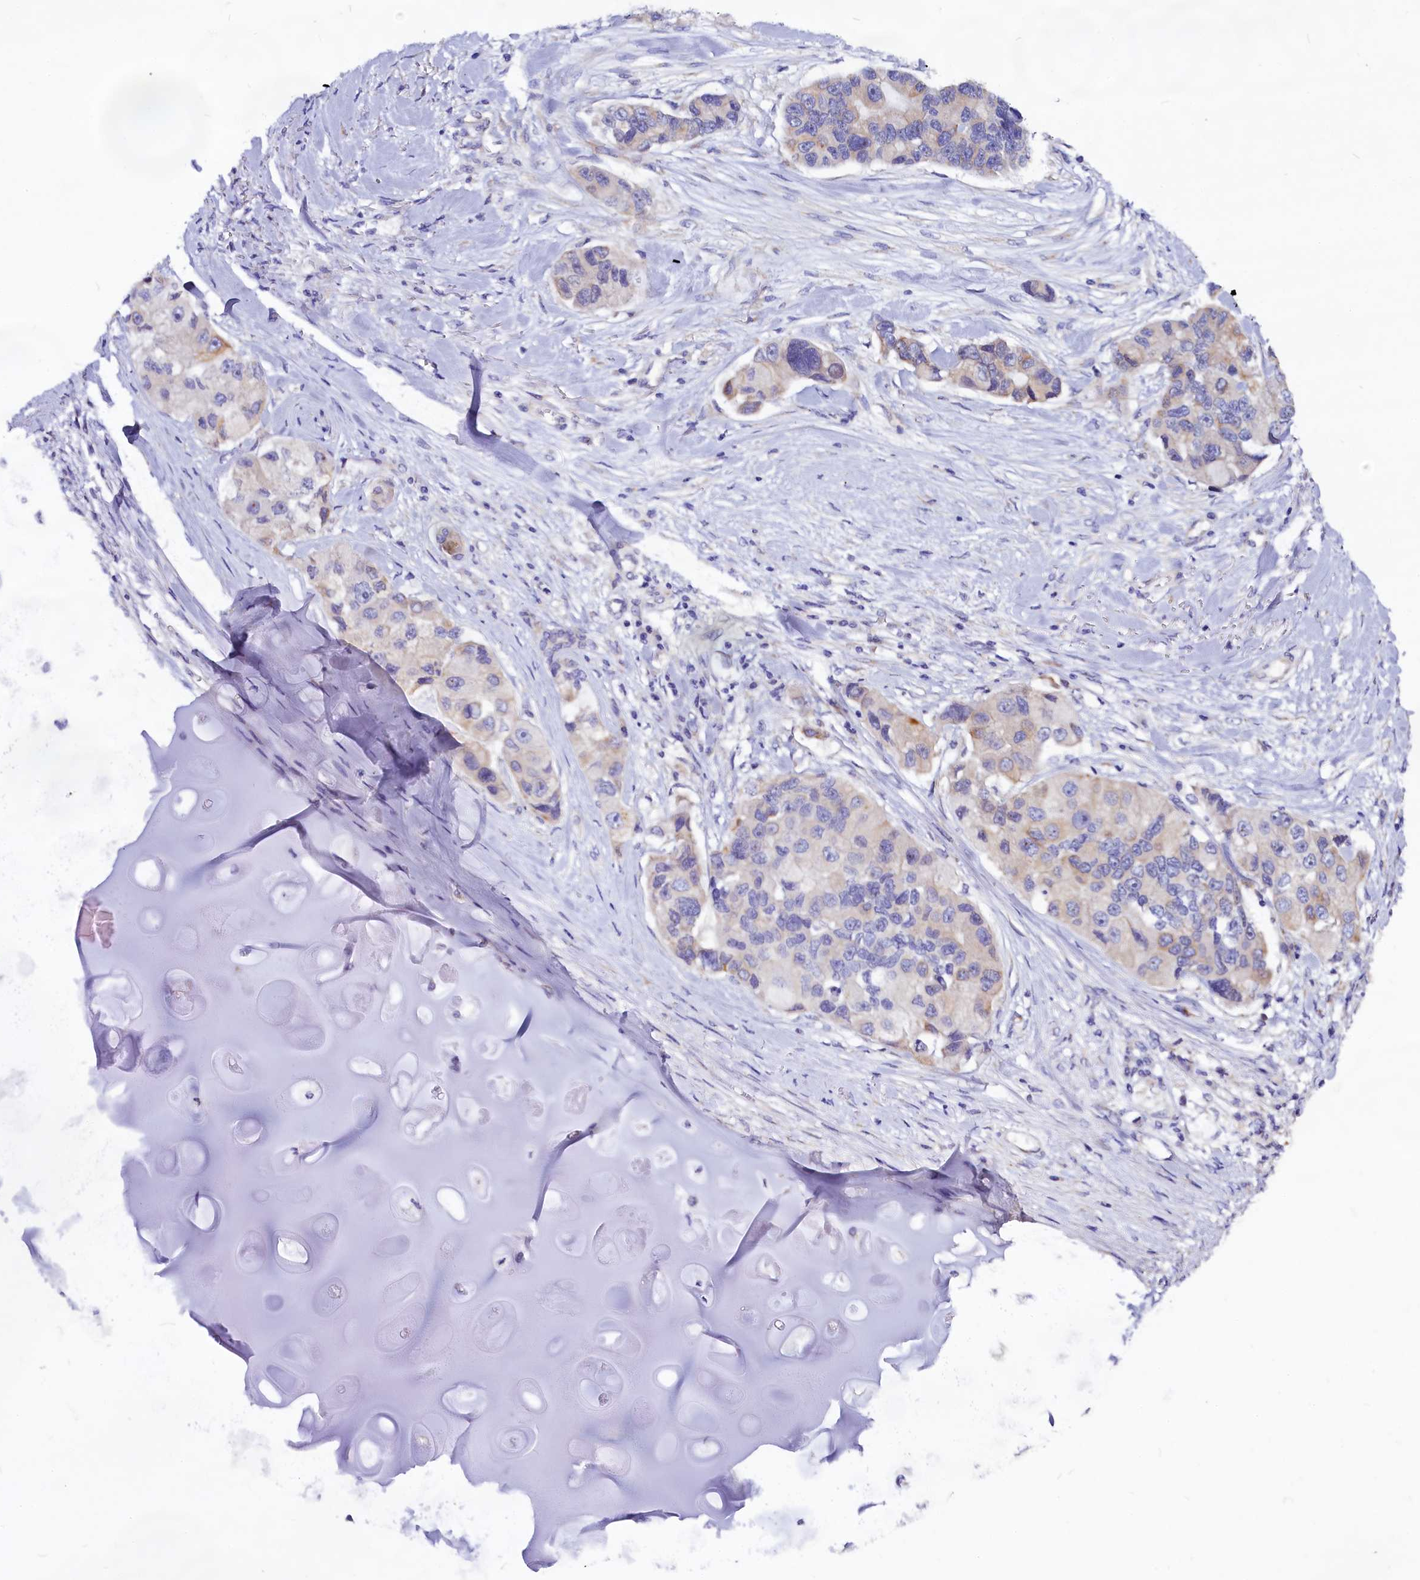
{"staining": {"intensity": "moderate", "quantity": "<25%", "location": "cytoplasmic/membranous"}, "tissue": "lung cancer", "cell_type": "Tumor cells", "image_type": "cancer", "snomed": [{"axis": "morphology", "description": "Adenocarcinoma, NOS"}, {"axis": "topography", "description": "Lung"}], "caption": "A brown stain labels moderate cytoplasmic/membranous expression of a protein in lung cancer (adenocarcinoma) tumor cells. The protein is shown in brown color, while the nuclei are stained blue.", "gene": "CEP170", "patient": {"sex": "female", "age": 54}}